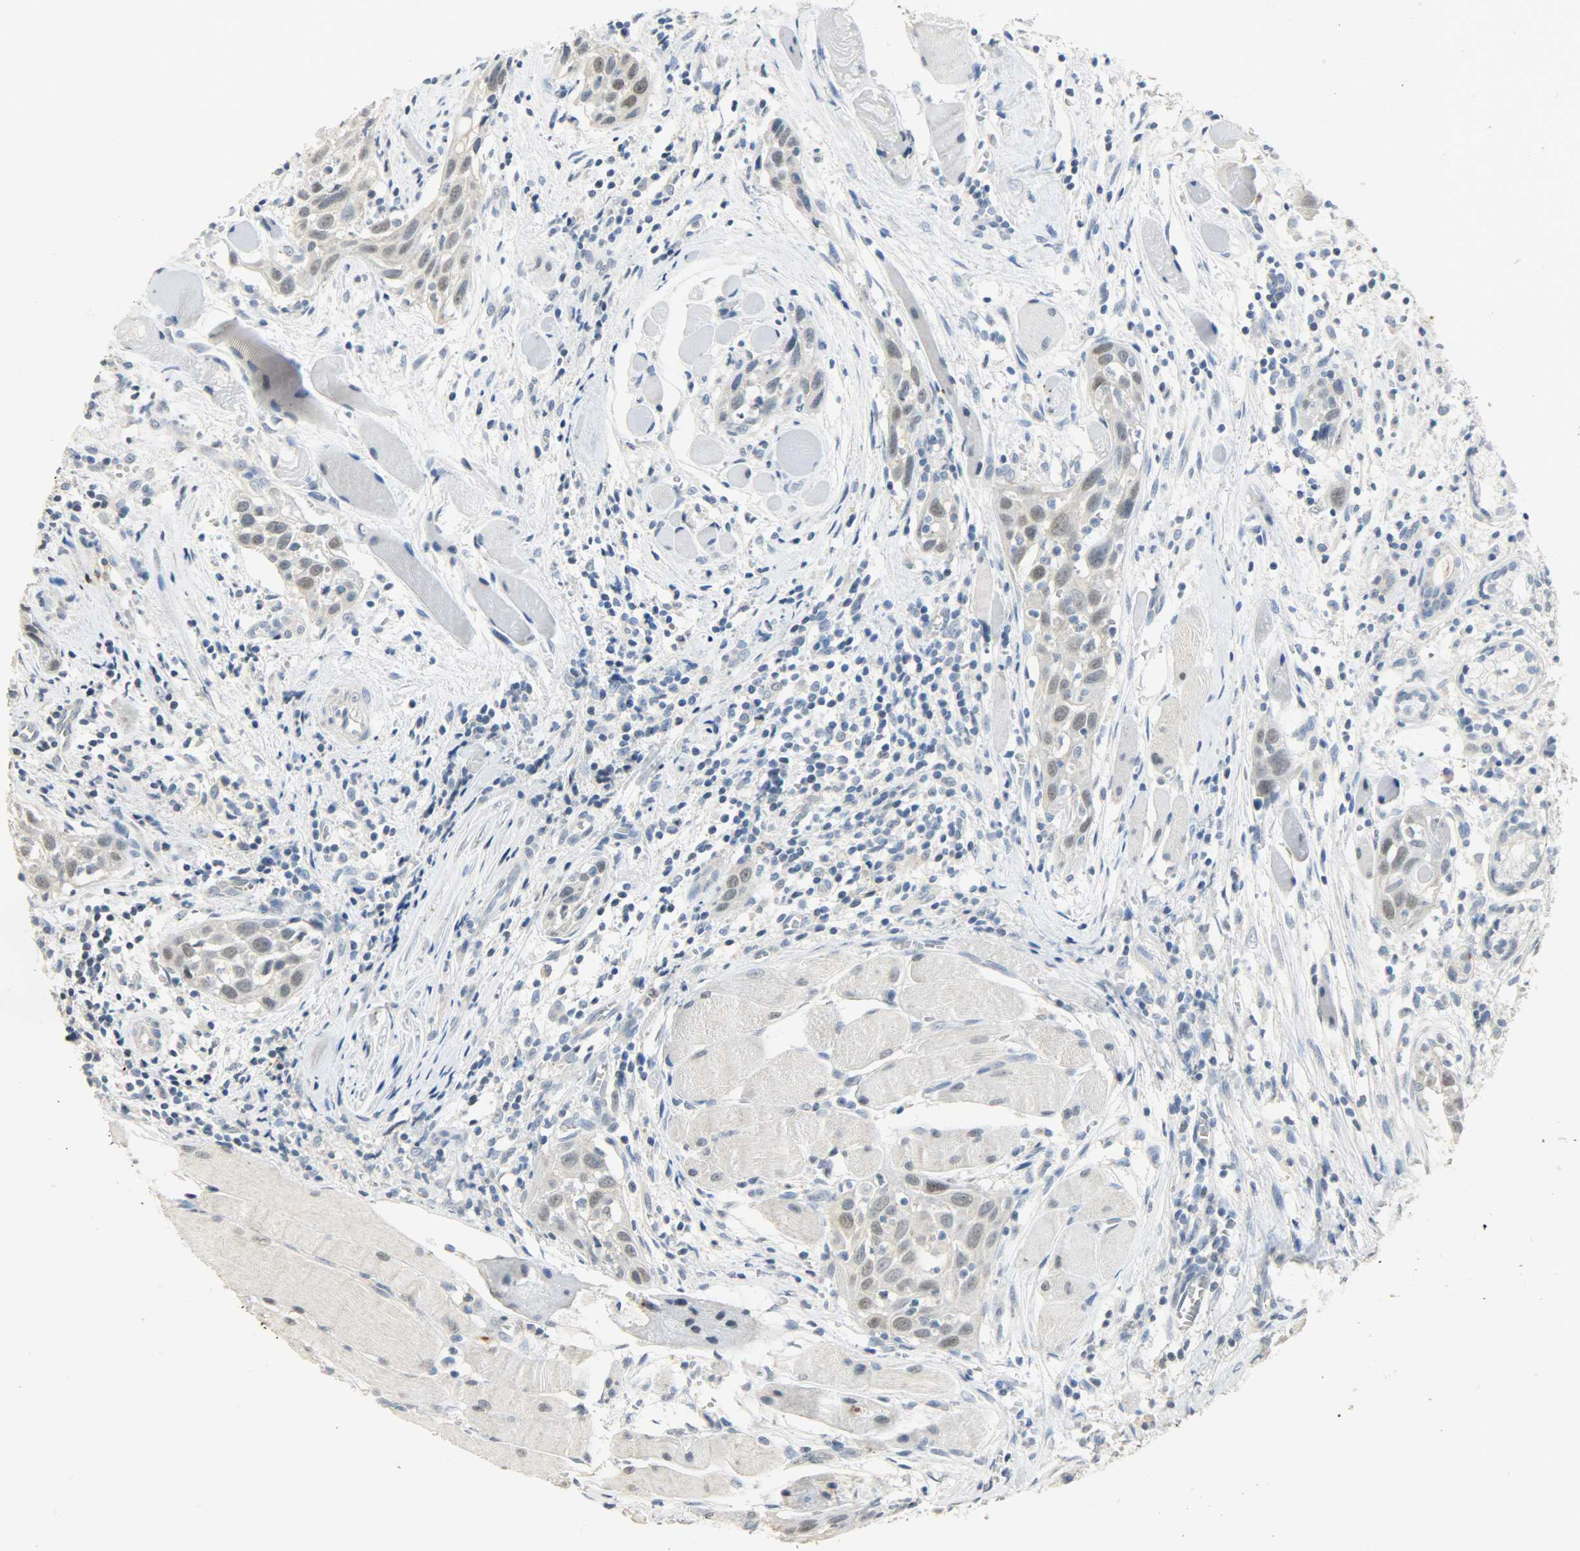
{"staining": {"intensity": "weak", "quantity": ">75%", "location": "nuclear"}, "tissue": "head and neck cancer", "cell_type": "Tumor cells", "image_type": "cancer", "snomed": [{"axis": "morphology", "description": "Squamous cell carcinoma, NOS"}, {"axis": "topography", "description": "Oral tissue"}, {"axis": "topography", "description": "Head-Neck"}], "caption": "The immunohistochemical stain shows weak nuclear positivity in tumor cells of head and neck squamous cell carcinoma tissue. Using DAB (brown) and hematoxylin (blue) stains, captured at high magnification using brightfield microscopy.", "gene": "DNAJB6", "patient": {"sex": "female", "age": 50}}